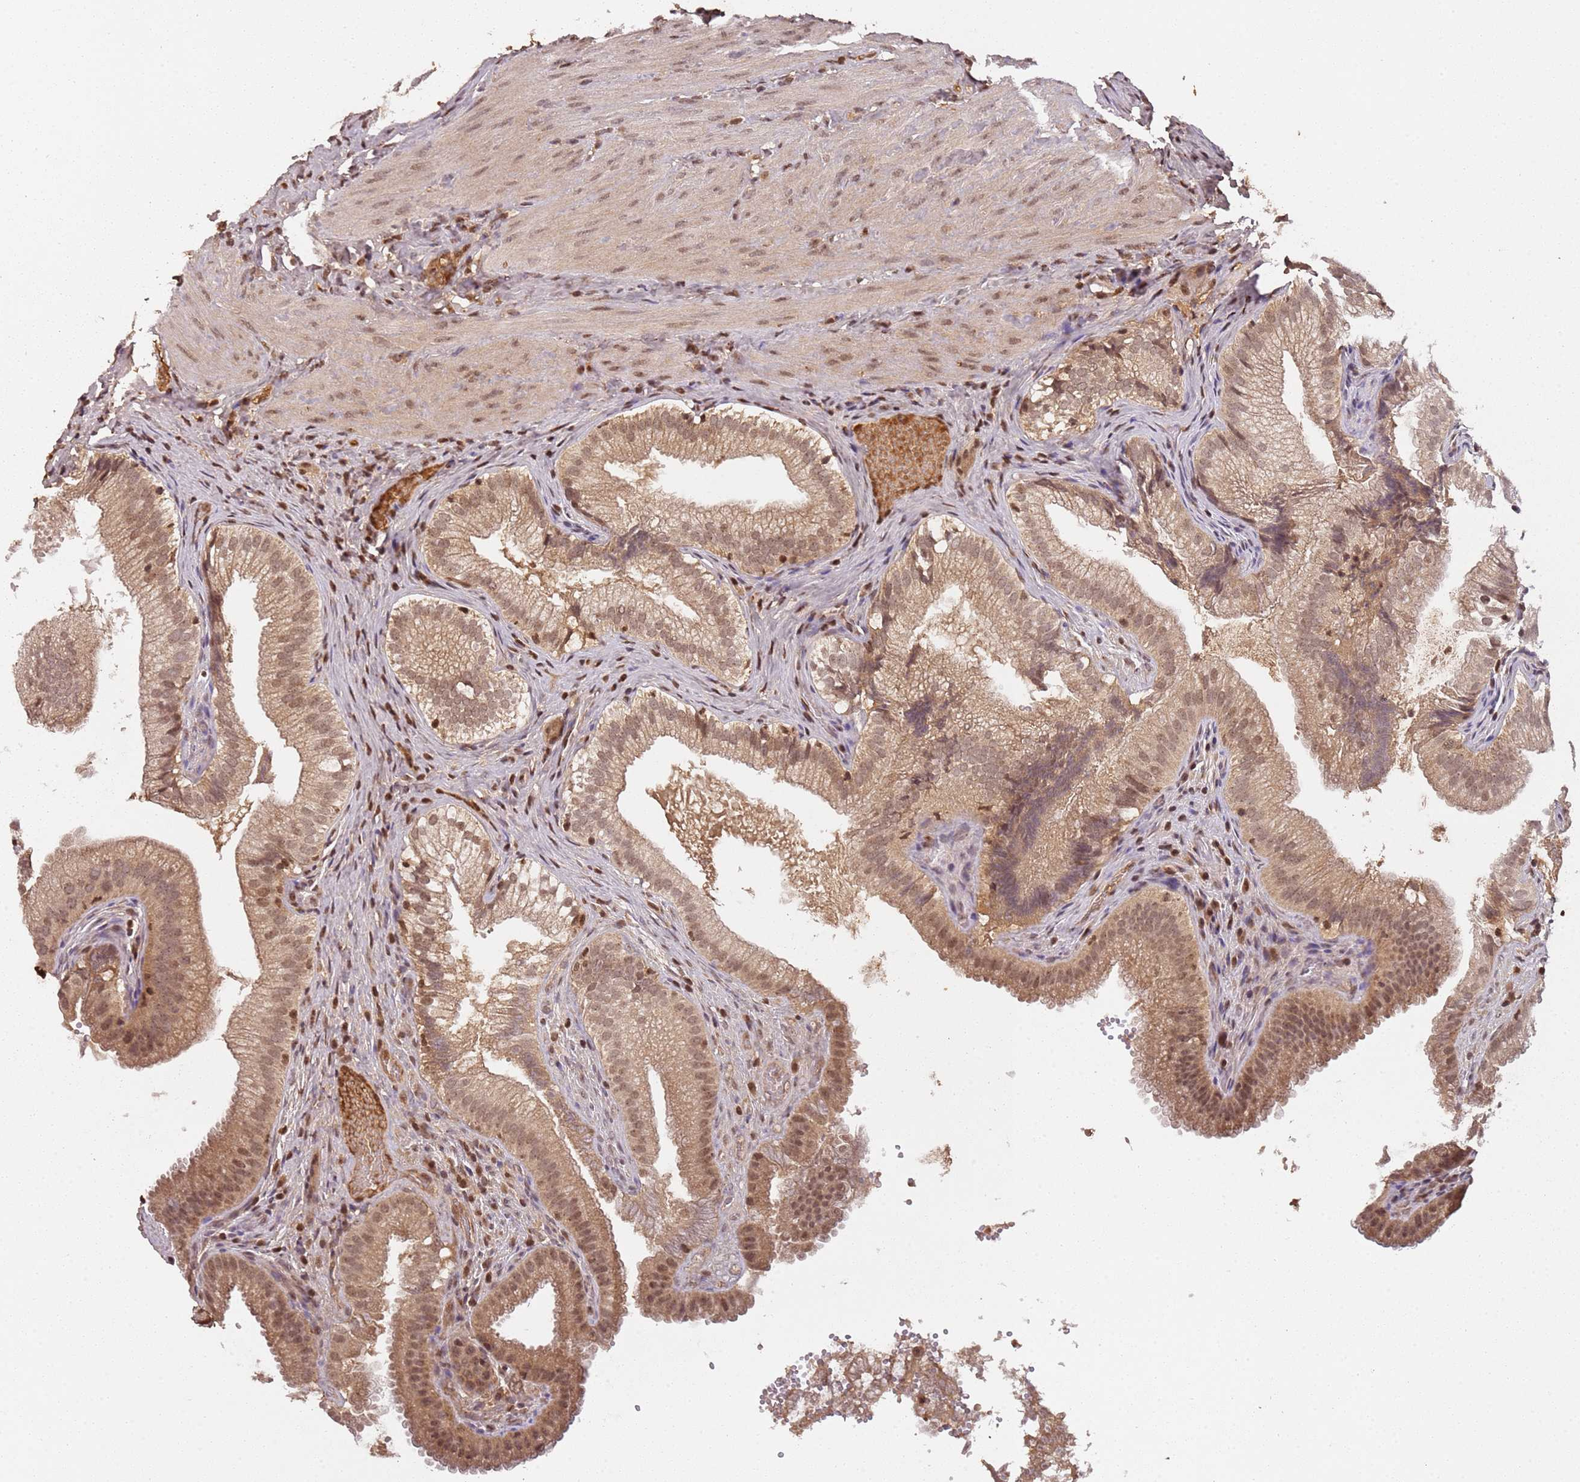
{"staining": {"intensity": "moderate", "quantity": ">75%", "location": "cytoplasmic/membranous,nuclear"}, "tissue": "gallbladder", "cell_type": "Glandular cells", "image_type": "normal", "snomed": [{"axis": "morphology", "description": "Normal tissue, NOS"}, {"axis": "topography", "description": "Gallbladder"}], "caption": "Benign gallbladder was stained to show a protein in brown. There is medium levels of moderate cytoplasmic/membranous,nuclear expression in approximately >75% of glandular cells.", "gene": "COL1A2", "patient": {"sex": "female", "age": 30}}